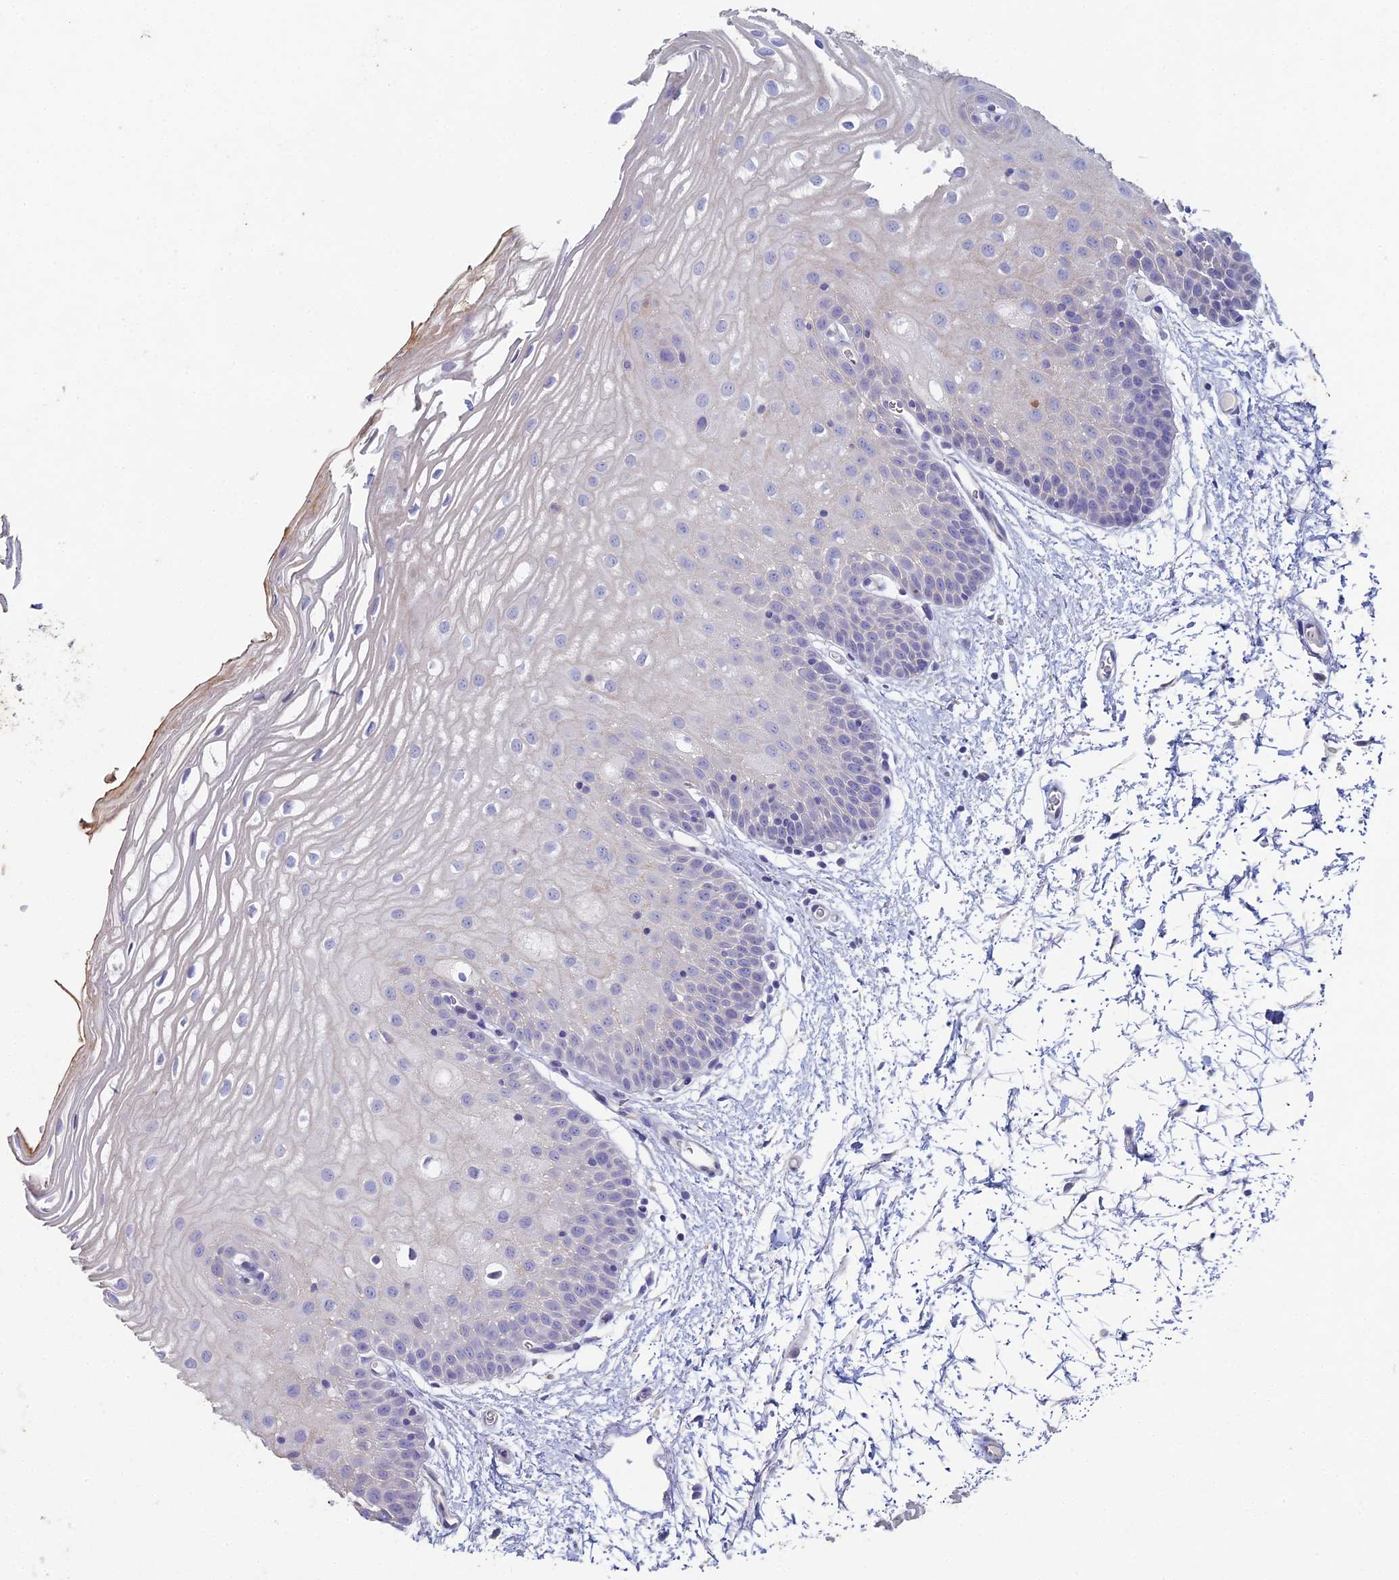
{"staining": {"intensity": "negative", "quantity": "none", "location": "none"}, "tissue": "oral mucosa", "cell_type": "Squamous epithelial cells", "image_type": "normal", "snomed": [{"axis": "morphology", "description": "Normal tissue, NOS"}, {"axis": "topography", "description": "Oral tissue"}, {"axis": "topography", "description": "Tounge, NOS"}], "caption": "Protein analysis of normal oral mucosa exhibits no significant expression in squamous epithelial cells.", "gene": "NCAM1", "patient": {"sex": "female", "age": 73}}